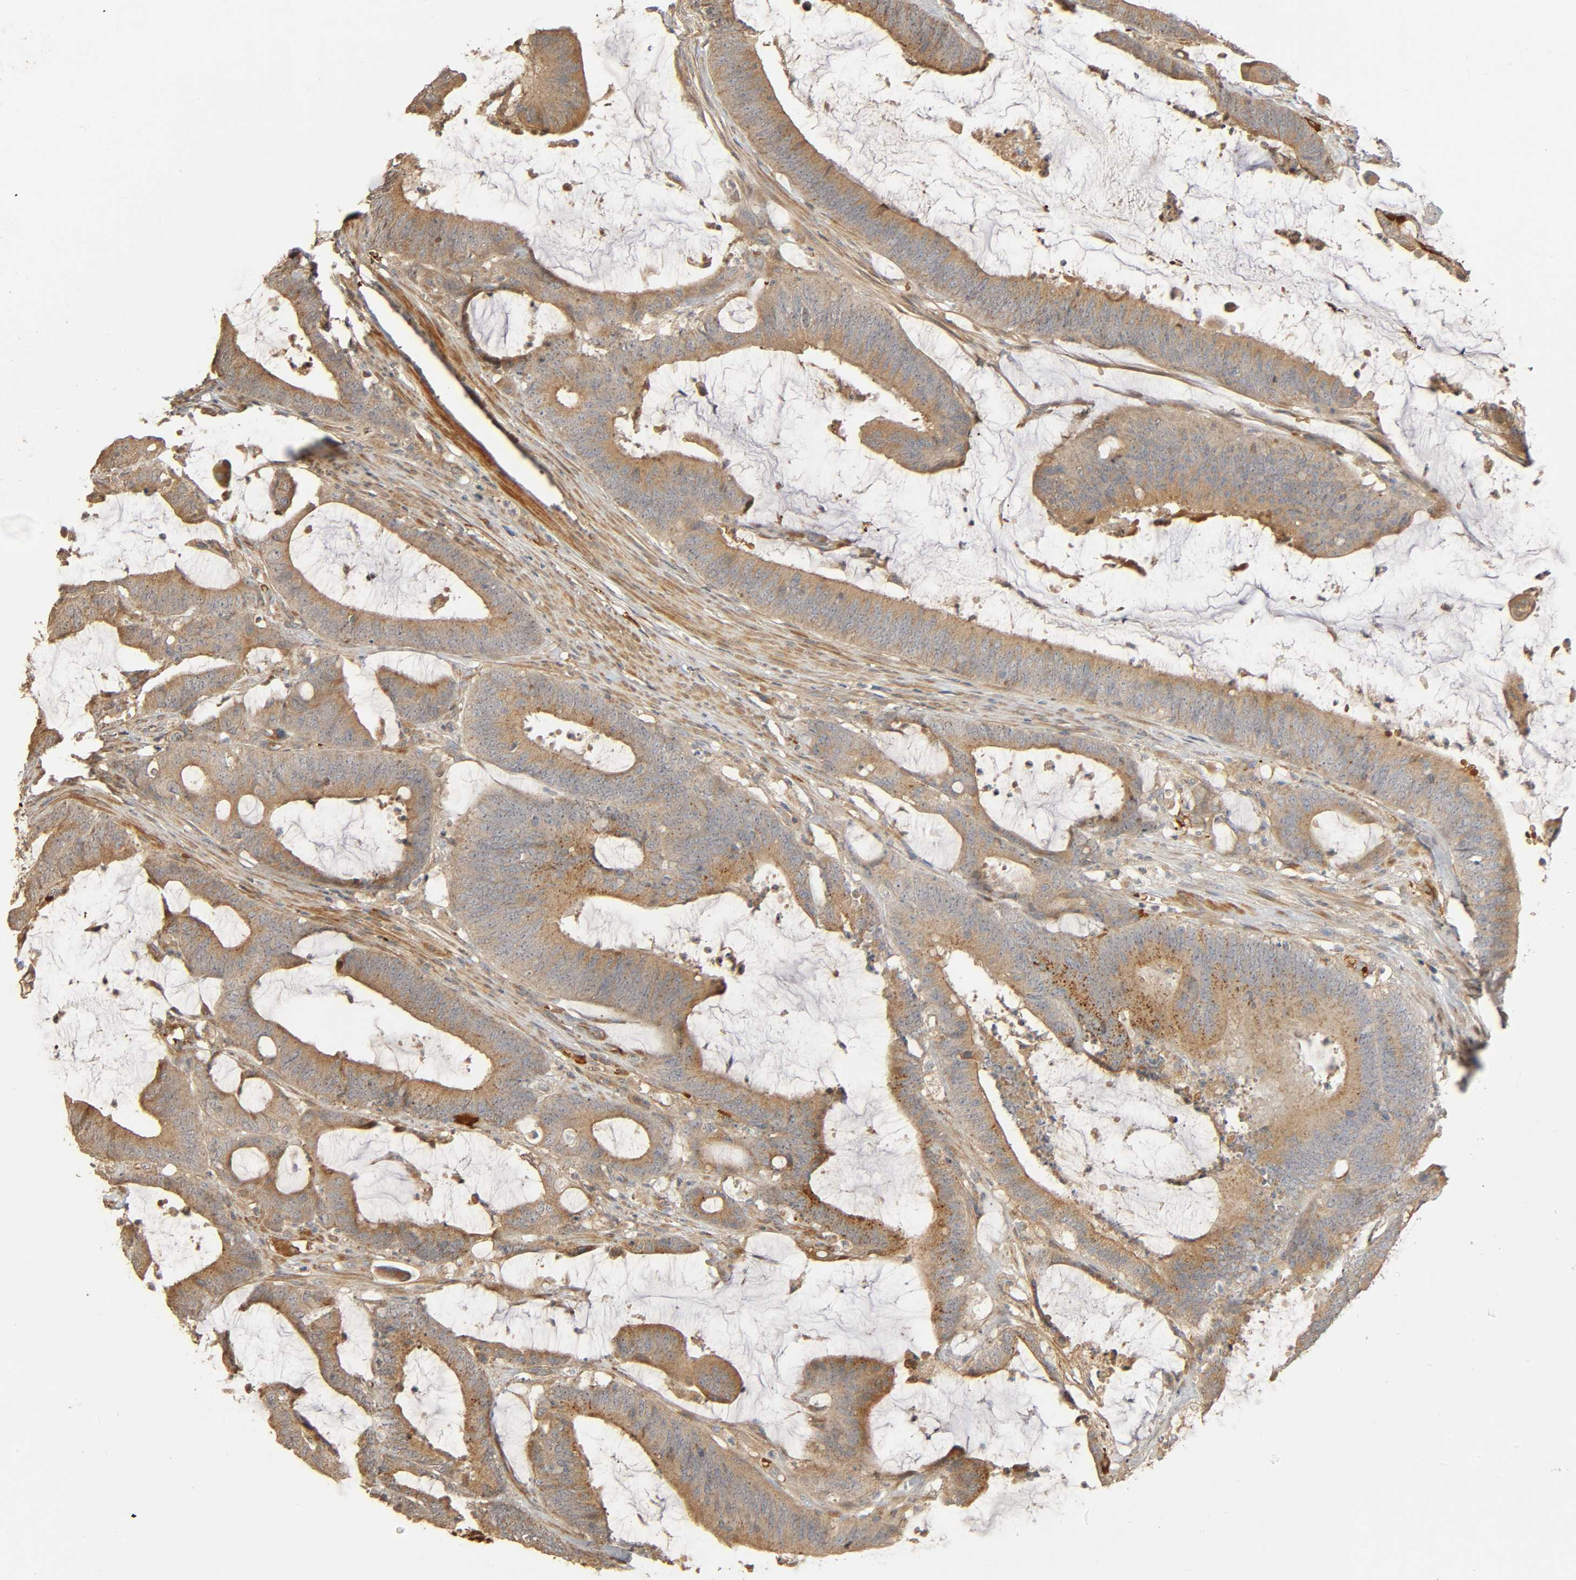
{"staining": {"intensity": "moderate", "quantity": ">75%", "location": "cytoplasmic/membranous"}, "tissue": "colorectal cancer", "cell_type": "Tumor cells", "image_type": "cancer", "snomed": [{"axis": "morphology", "description": "Adenocarcinoma, NOS"}, {"axis": "topography", "description": "Rectum"}], "caption": "Adenocarcinoma (colorectal) stained with a protein marker exhibits moderate staining in tumor cells.", "gene": "SGSM1", "patient": {"sex": "female", "age": 66}}